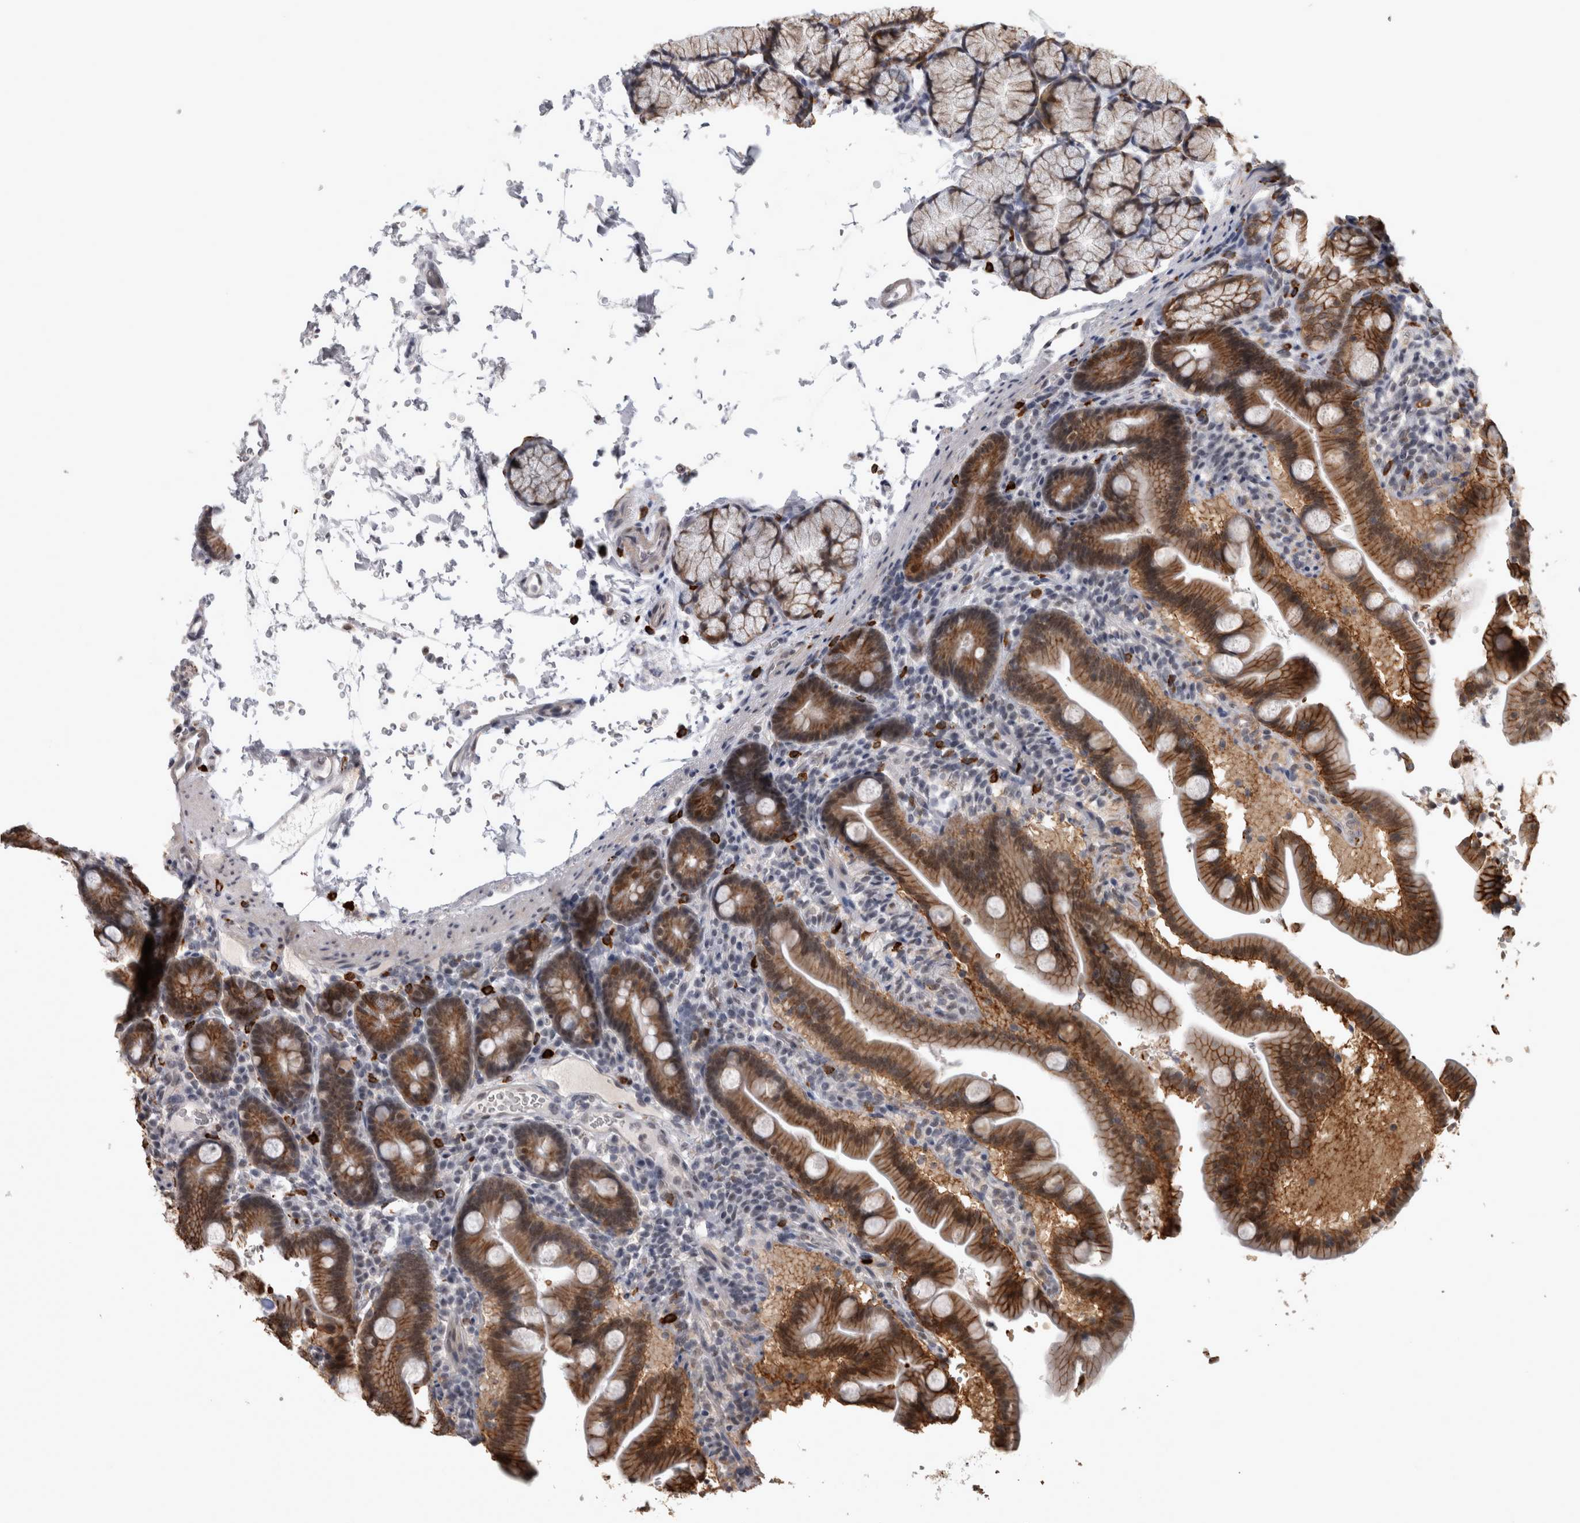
{"staining": {"intensity": "strong", "quantity": ">75%", "location": "cytoplasmic/membranous"}, "tissue": "duodenum", "cell_type": "Glandular cells", "image_type": "normal", "snomed": [{"axis": "morphology", "description": "Normal tissue, NOS"}, {"axis": "topography", "description": "Duodenum"}], "caption": "Protein staining of benign duodenum shows strong cytoplasmic/membranous positivity in approximately >75% of glandular cells.", "gene": "PEBP4", "patient": {"sex": "male", "age": 54}}